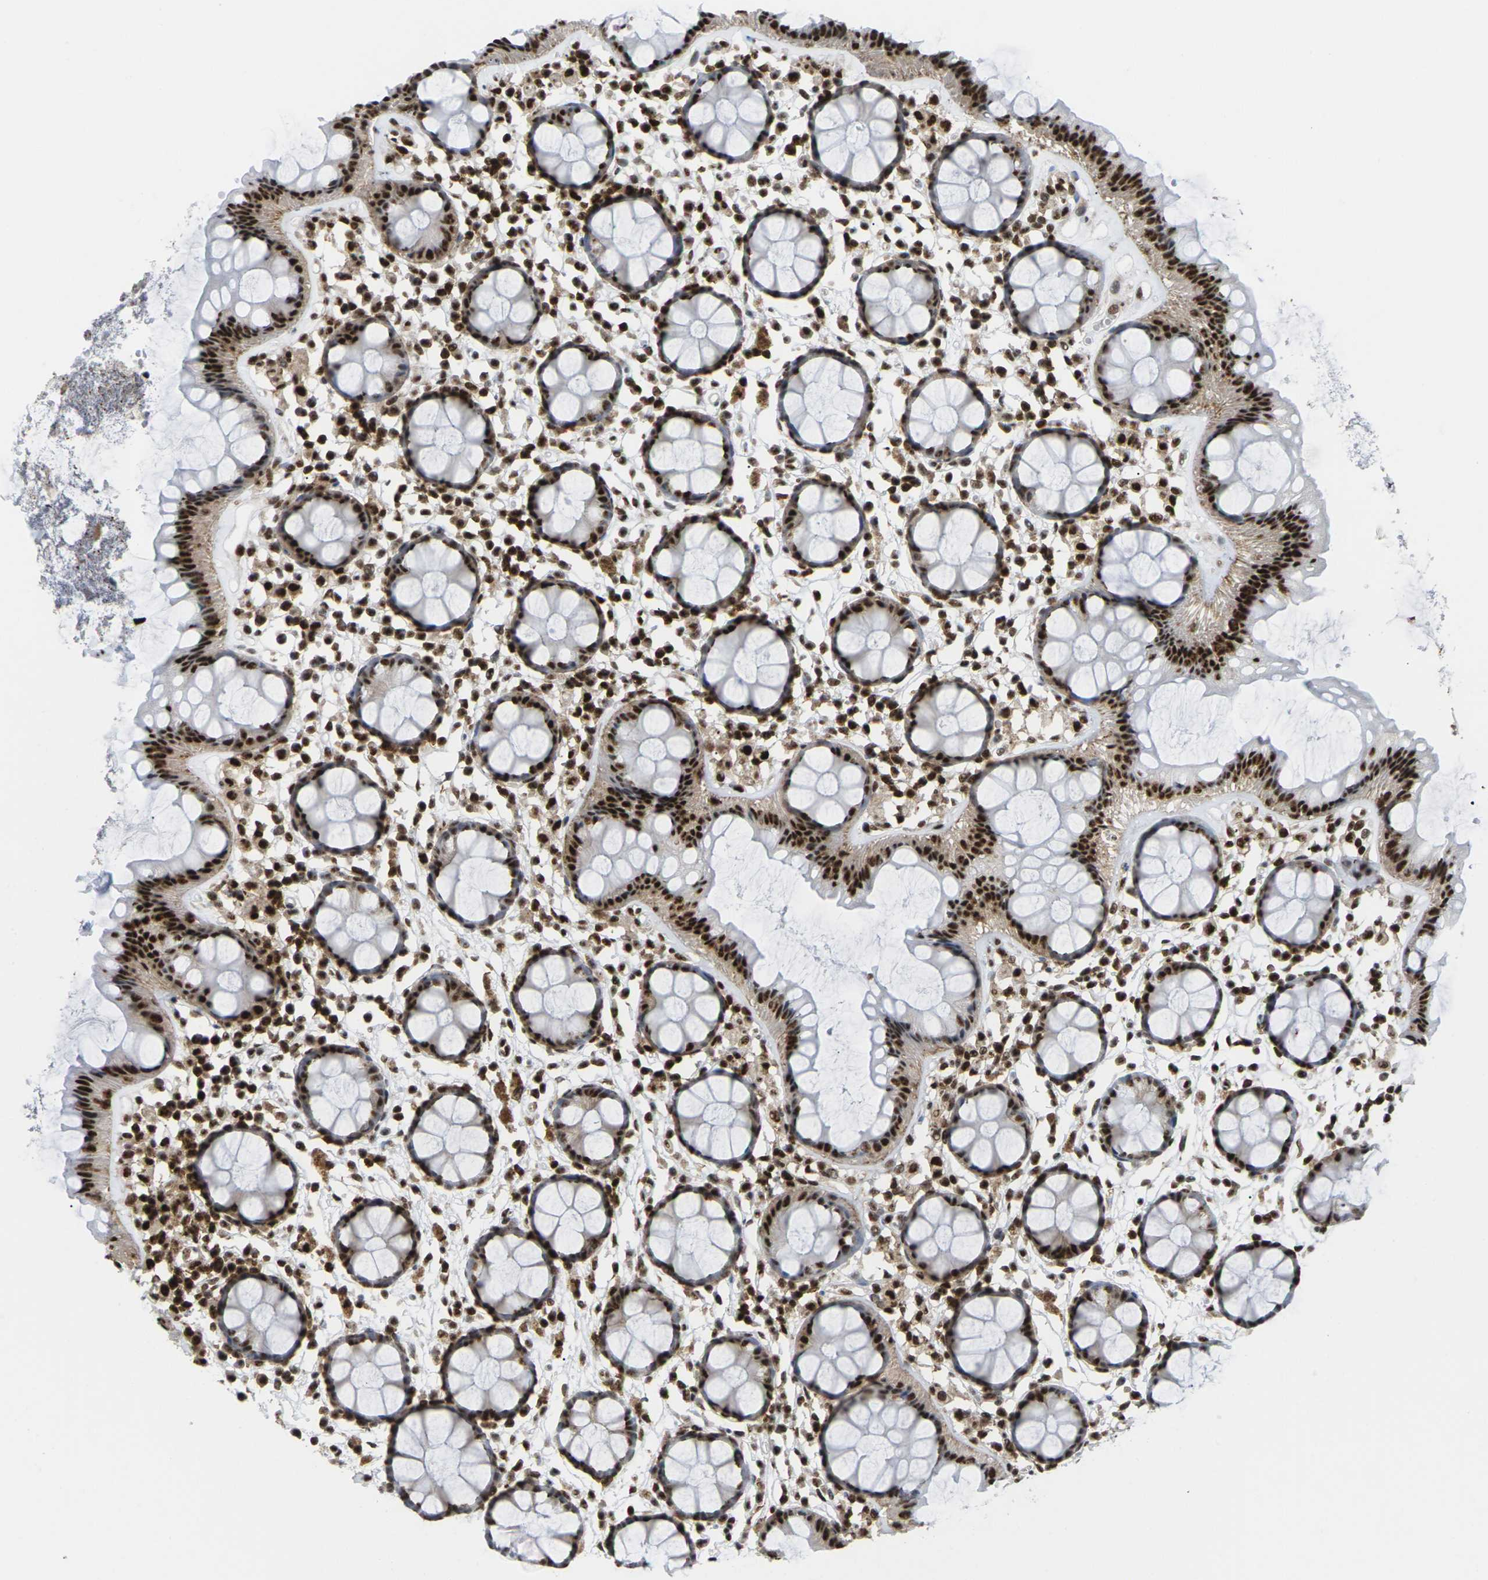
{"staining": {"intensity": "strong", "quantity": ">75%", "location": "cytoplasmic/membranous,nuclear"}, "tissue": "rectum", "cell_type": "Glandular cells", "image_type": "normal", "snomed": [{"axis": "morphology", "description": "Normal tissue, NOS"}, {"axis": "topography", "description": "Rectum"}], "caption": "Protein staining of benign rectum shows strong cytoplasmic/membranous,nuclear staining in about >75% of glandular cells.", "gene": "MAGOH", "patient": {"sex": "female", "age": 66}}